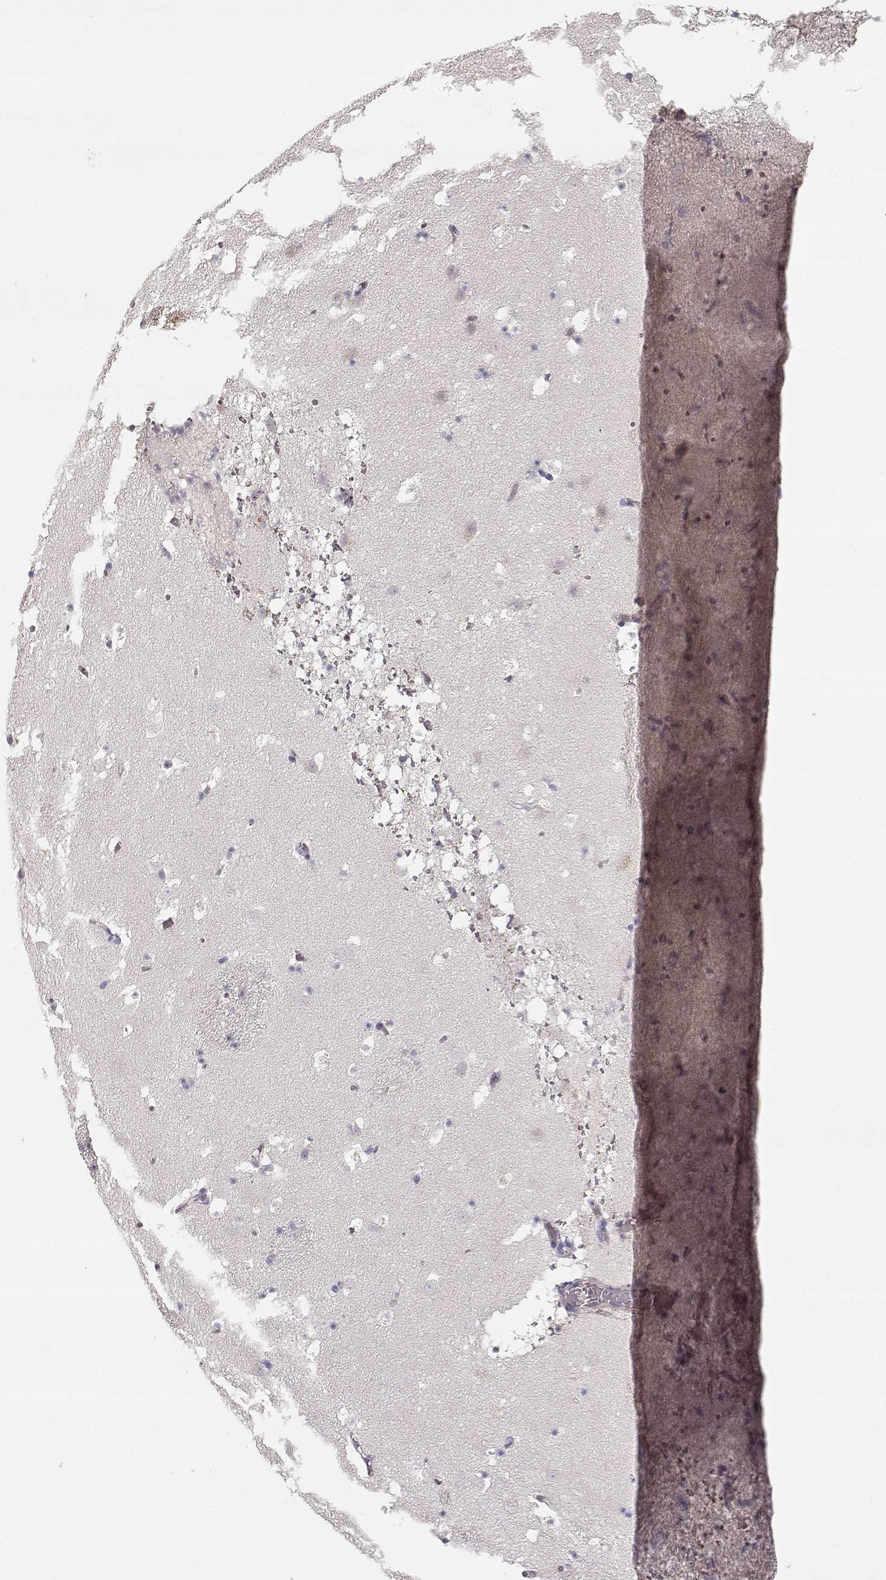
{"staining": {"intensity": "negative", "quantity": "none", "location": "none"}, "tissue": "caudate", "cell_type": "Glial cells", "image_type": "normal", "snomed": [{"axis": "morphology", "description": "Normal tissue, NOS"}, {"axis": "topography", "description": "Lateral ventricle wall"}], "caption": "A high-resolution histopathology image shows IHC staining of unremarkable caudate, which exhibits no significant positivity in glial cells.", "gene": "VAV1", "patient": {"sex": "female", "age": 42}}